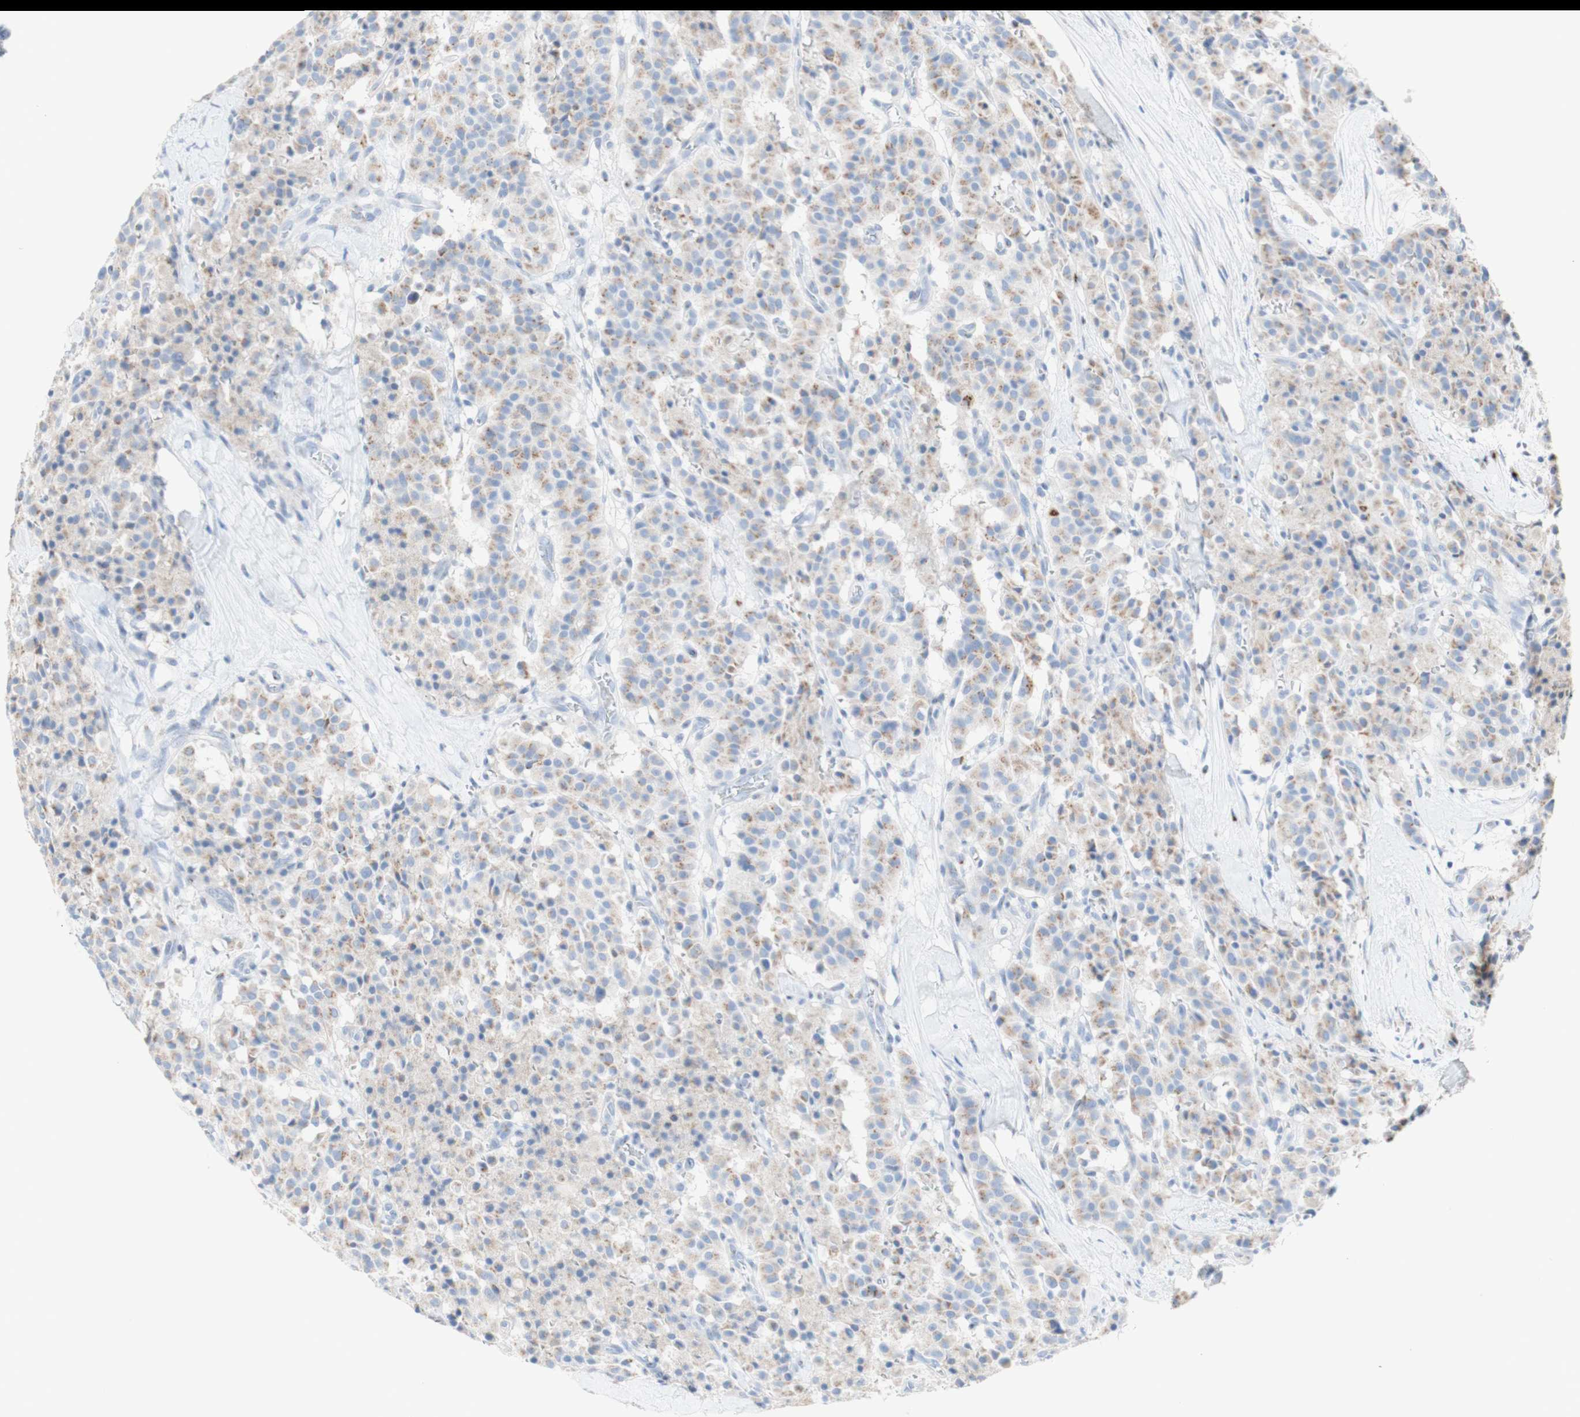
{"staining": {"intensity": "moderate", "quantity": "25%-75%", "location": "cytoplasmic/membranous"}, "tissue": "carcinoid", "cell_type": "Tumor cells", "image_type": "cancer", "snomed": [{"axis": "morphology", "description": "Carcinoid, malignant, NOS"}, {"axis": "topography", "description": "Lung"}], "caption": "Immunohistochemistry (DAB) staining of human carcinoid (malignant) reveals moderate cytoplasmic/membranous protein staining in approximately 25%-75% of tumor cells.", "gene": "MANEA", "patient": {"sex": "male", "age": 30}}